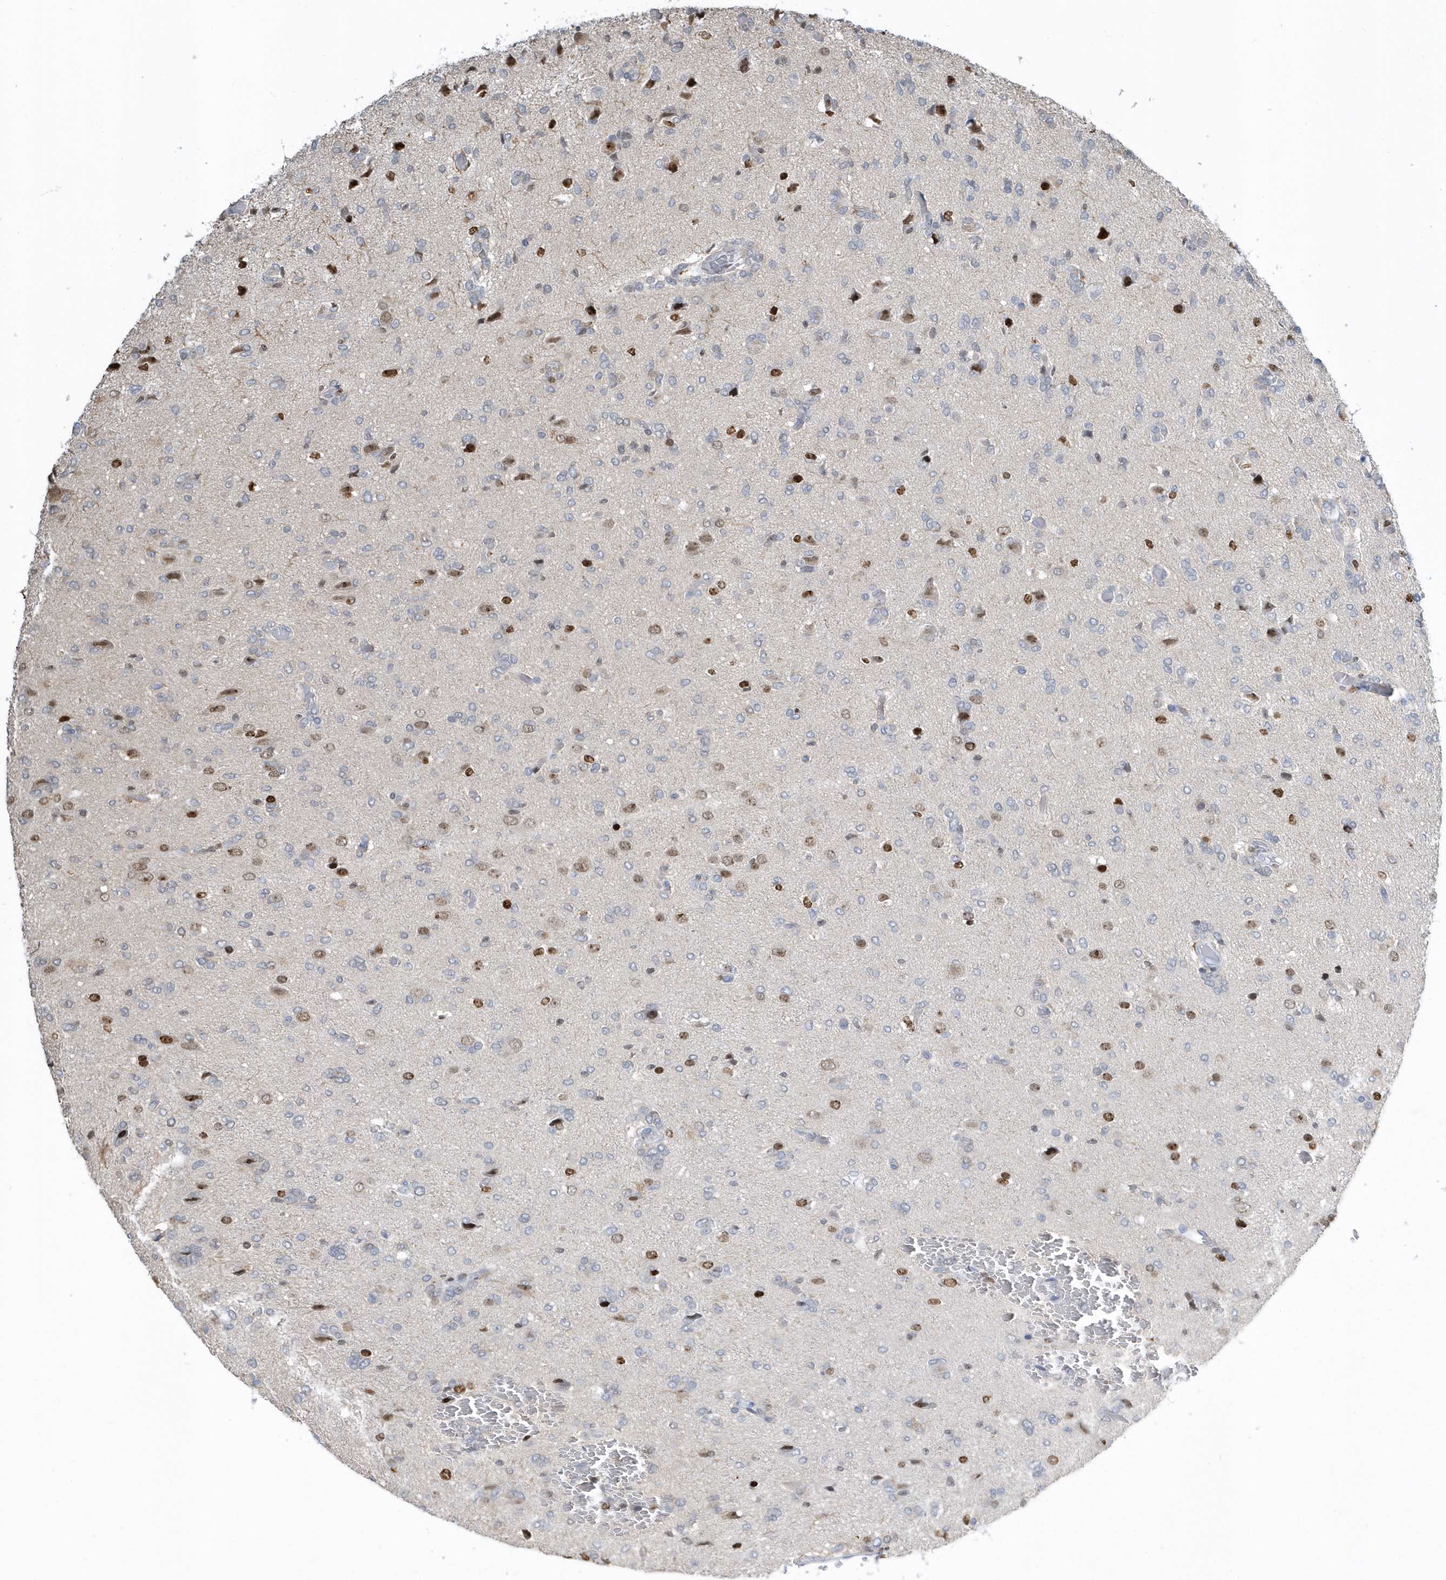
{"staining": {"intensity": "weak", "quantity": "<25%", "location": "nuclear"}, "tissue": "glioma", "cell_type": "Tumor cells", "image_type": "cancer", "snomed": [{"axis": "morphology", "description": "Glioma, malignant, High grade"}, {"axis": "topography", "description": "Brain"}], "caption": "Micrograph shows no significant protein staining in tumor cells of malignant high-grade glioma.", "gene": "MACROH2A2", "patient": {"sex": "female", "age": 59}}